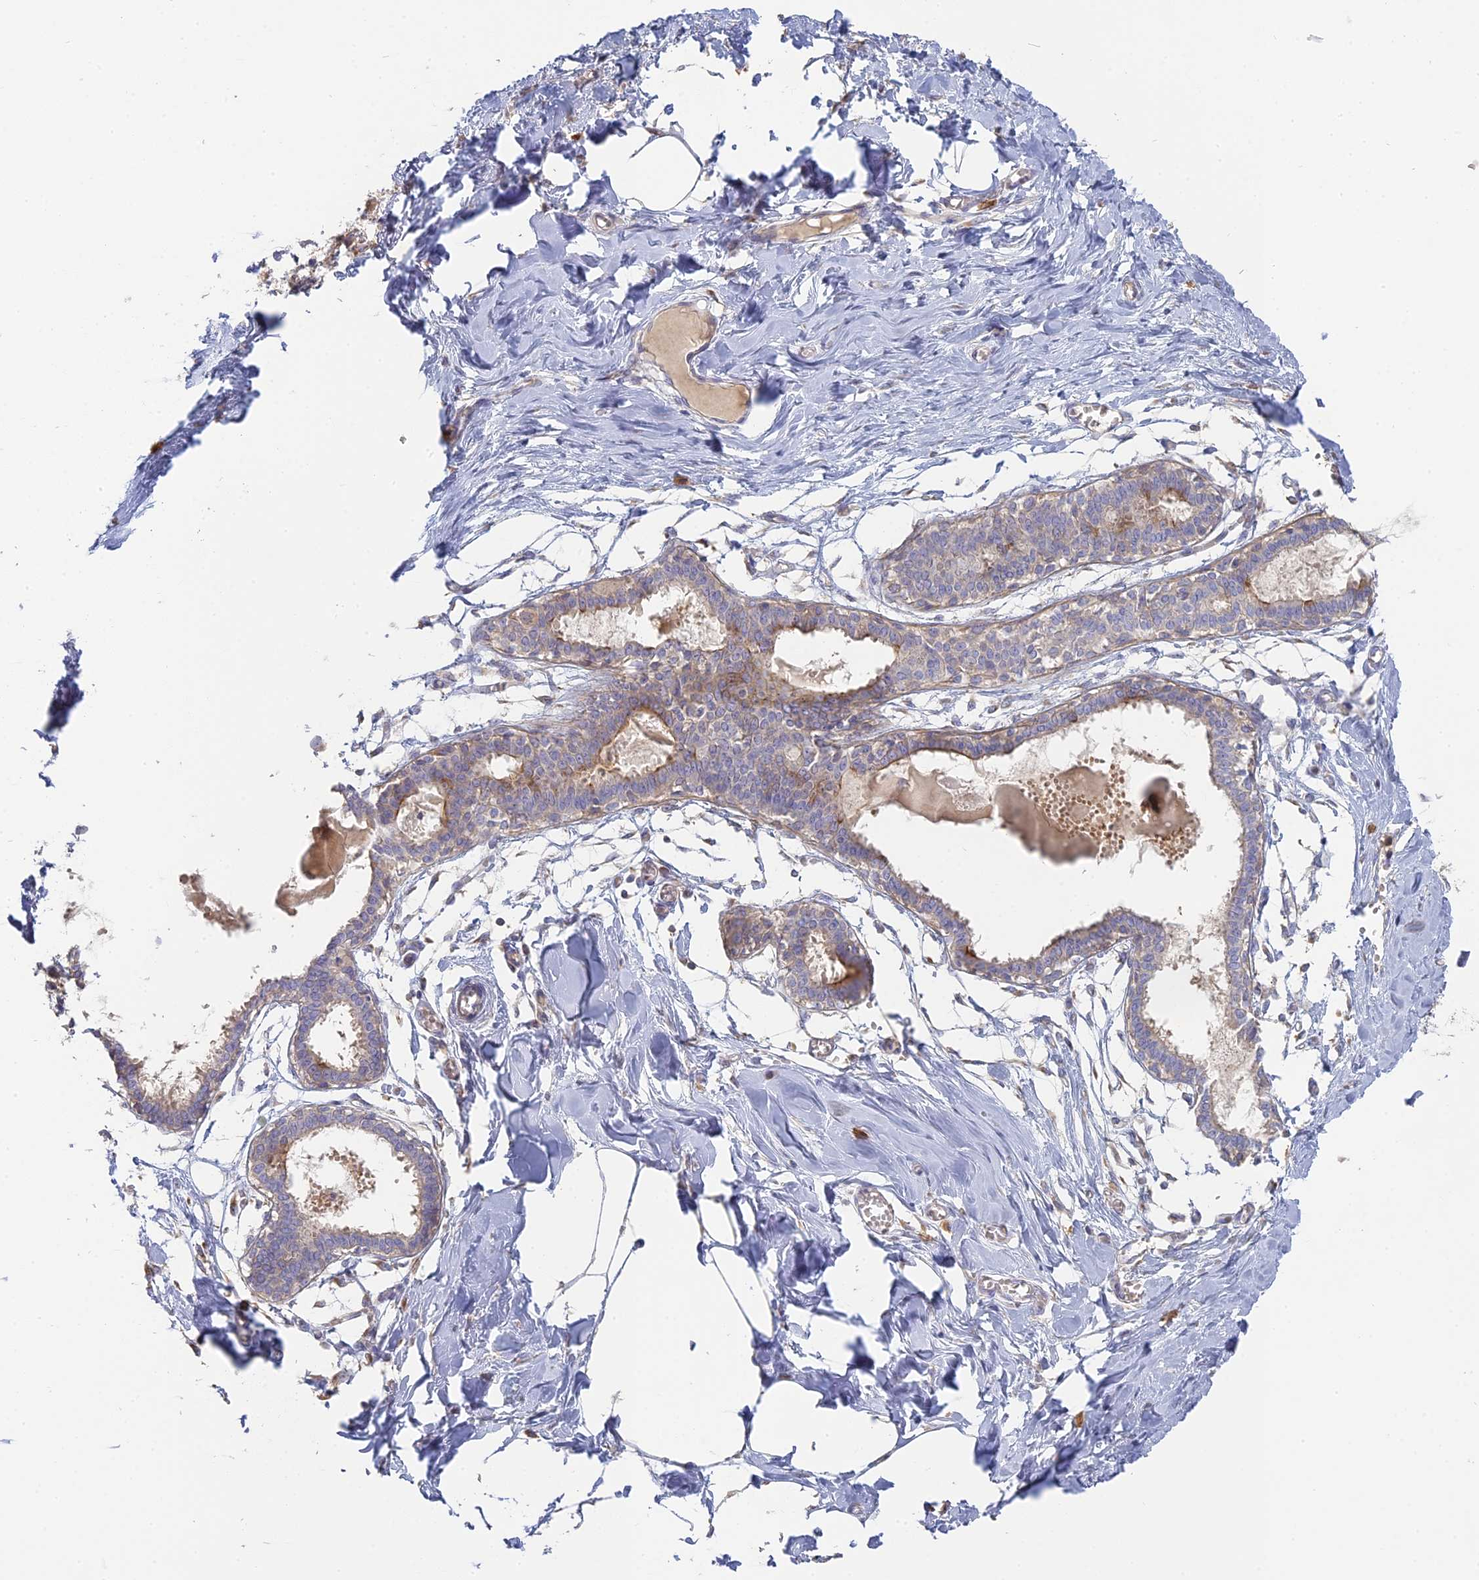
{"staining": {"intensity": "negative", "quantity": "none", "location": "none"}, "tissue": "breast", "cell_type": "Adipocytes", "image_type": "normal", "snomed": [{"axis": "morphology", "description": "Normal tissue, NOS"}, {"axis": "topography", "description": "Breast"}], "caption": "Immunohistochemistry of unremarkable human breast displays no staining in adipocytes. The staining was performed using DAB (3,3'-diaminobenzidine) to visualize the protein expression in brown, while the nuclei were stained in blue with hematoxylin (Magnification: 20x).", "gene": "SFT2D2", "patient": {"sex": "female", "age": 27}}